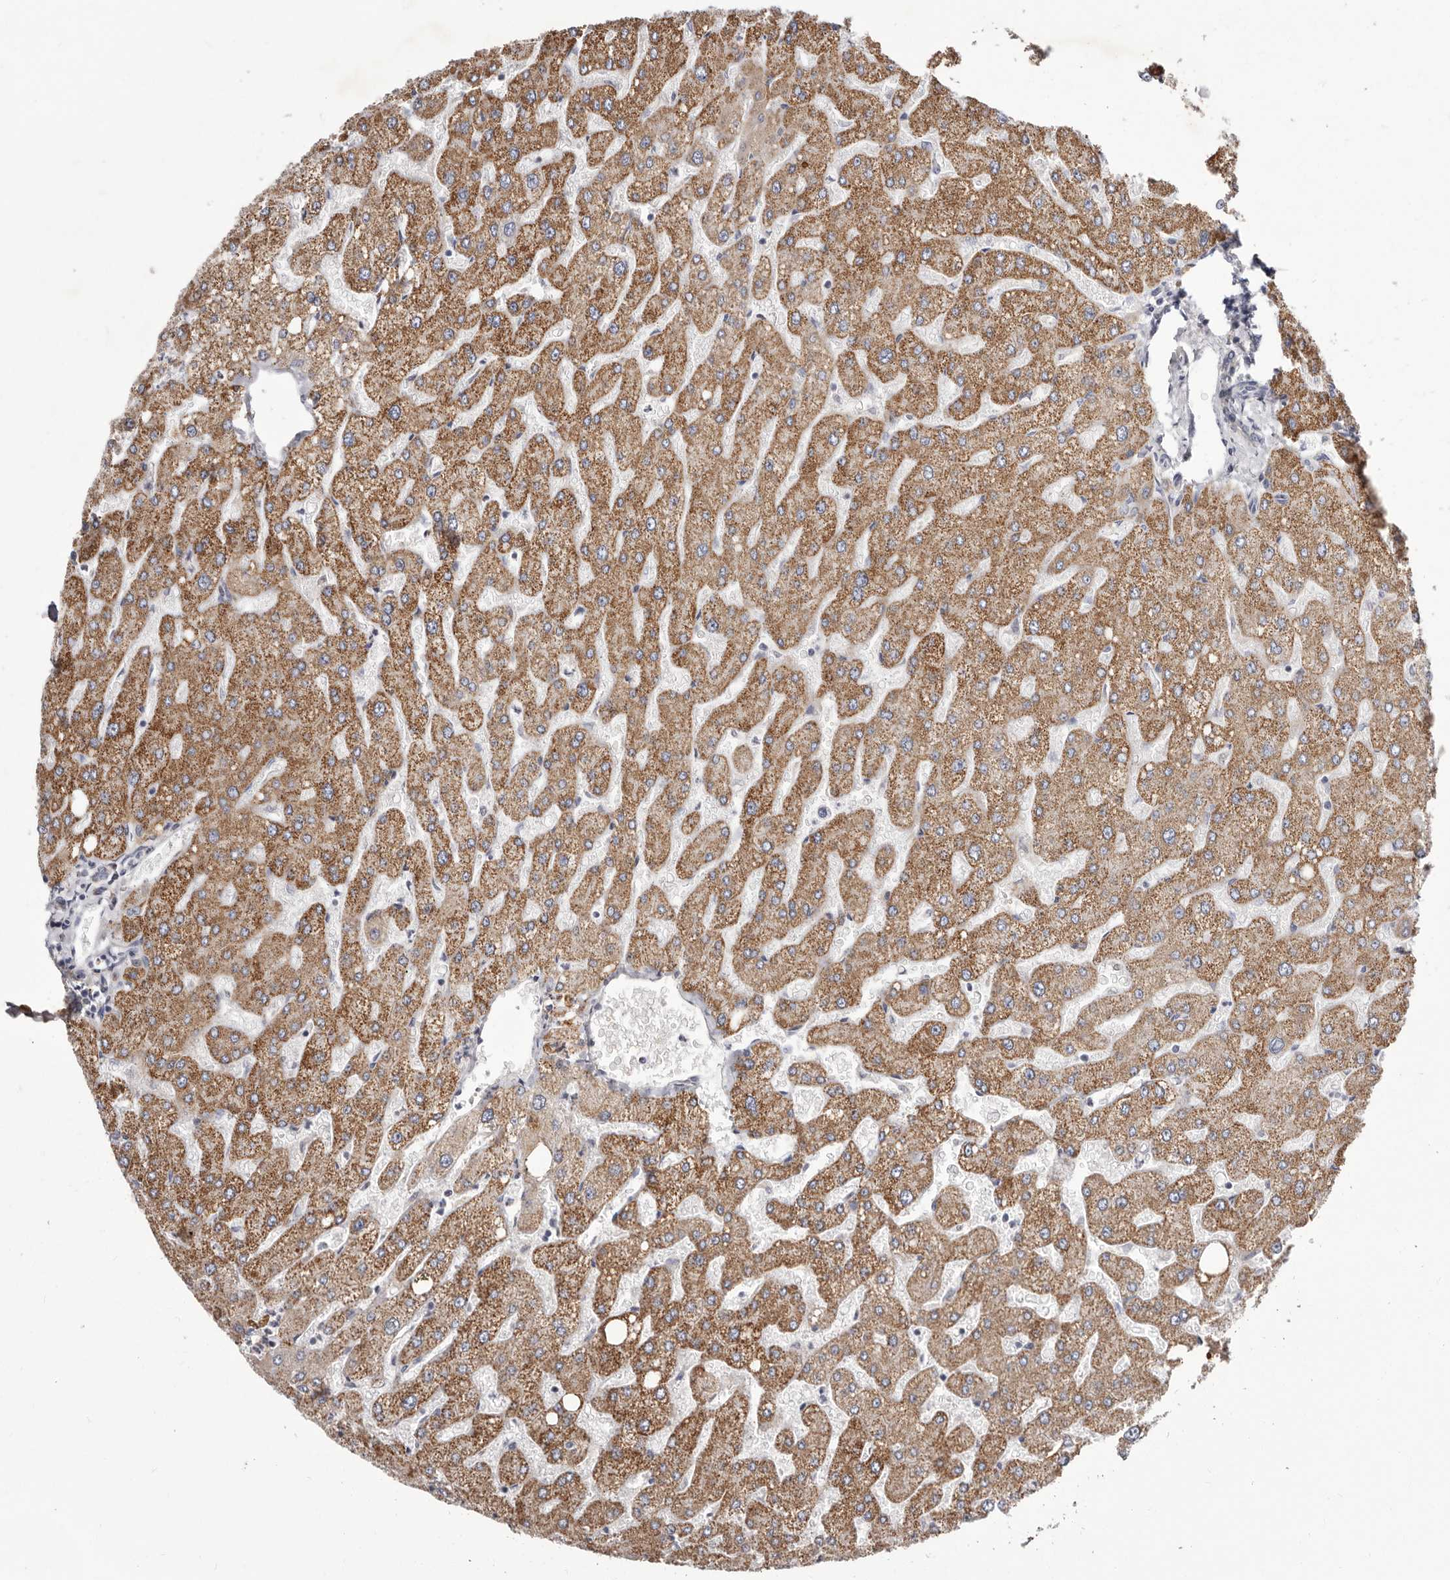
{"staining": {"intensity": "negative", "quantity": "none", "location": "none"}, "tissue": "liver", "cell_type": "Cholangiocytes", "image_type": "normal", "snomed": [{"axis": "morphology", "description": "Normal tissue, NOS"}, {"axis": "topography", "description": "Liver"}], "caption": "IHC photomicrograph of unremarkable liver: human liver stained with DAB shows no significant protein positivity in cholangiocytes. The staining was performed using DAB to visualize the protein expression in brown, while the nuclei were stained in blue with hematoxylin (Magnification: 20x).", "gene": "NUBPL", "patient": {"sex": "male", "age": 55}}